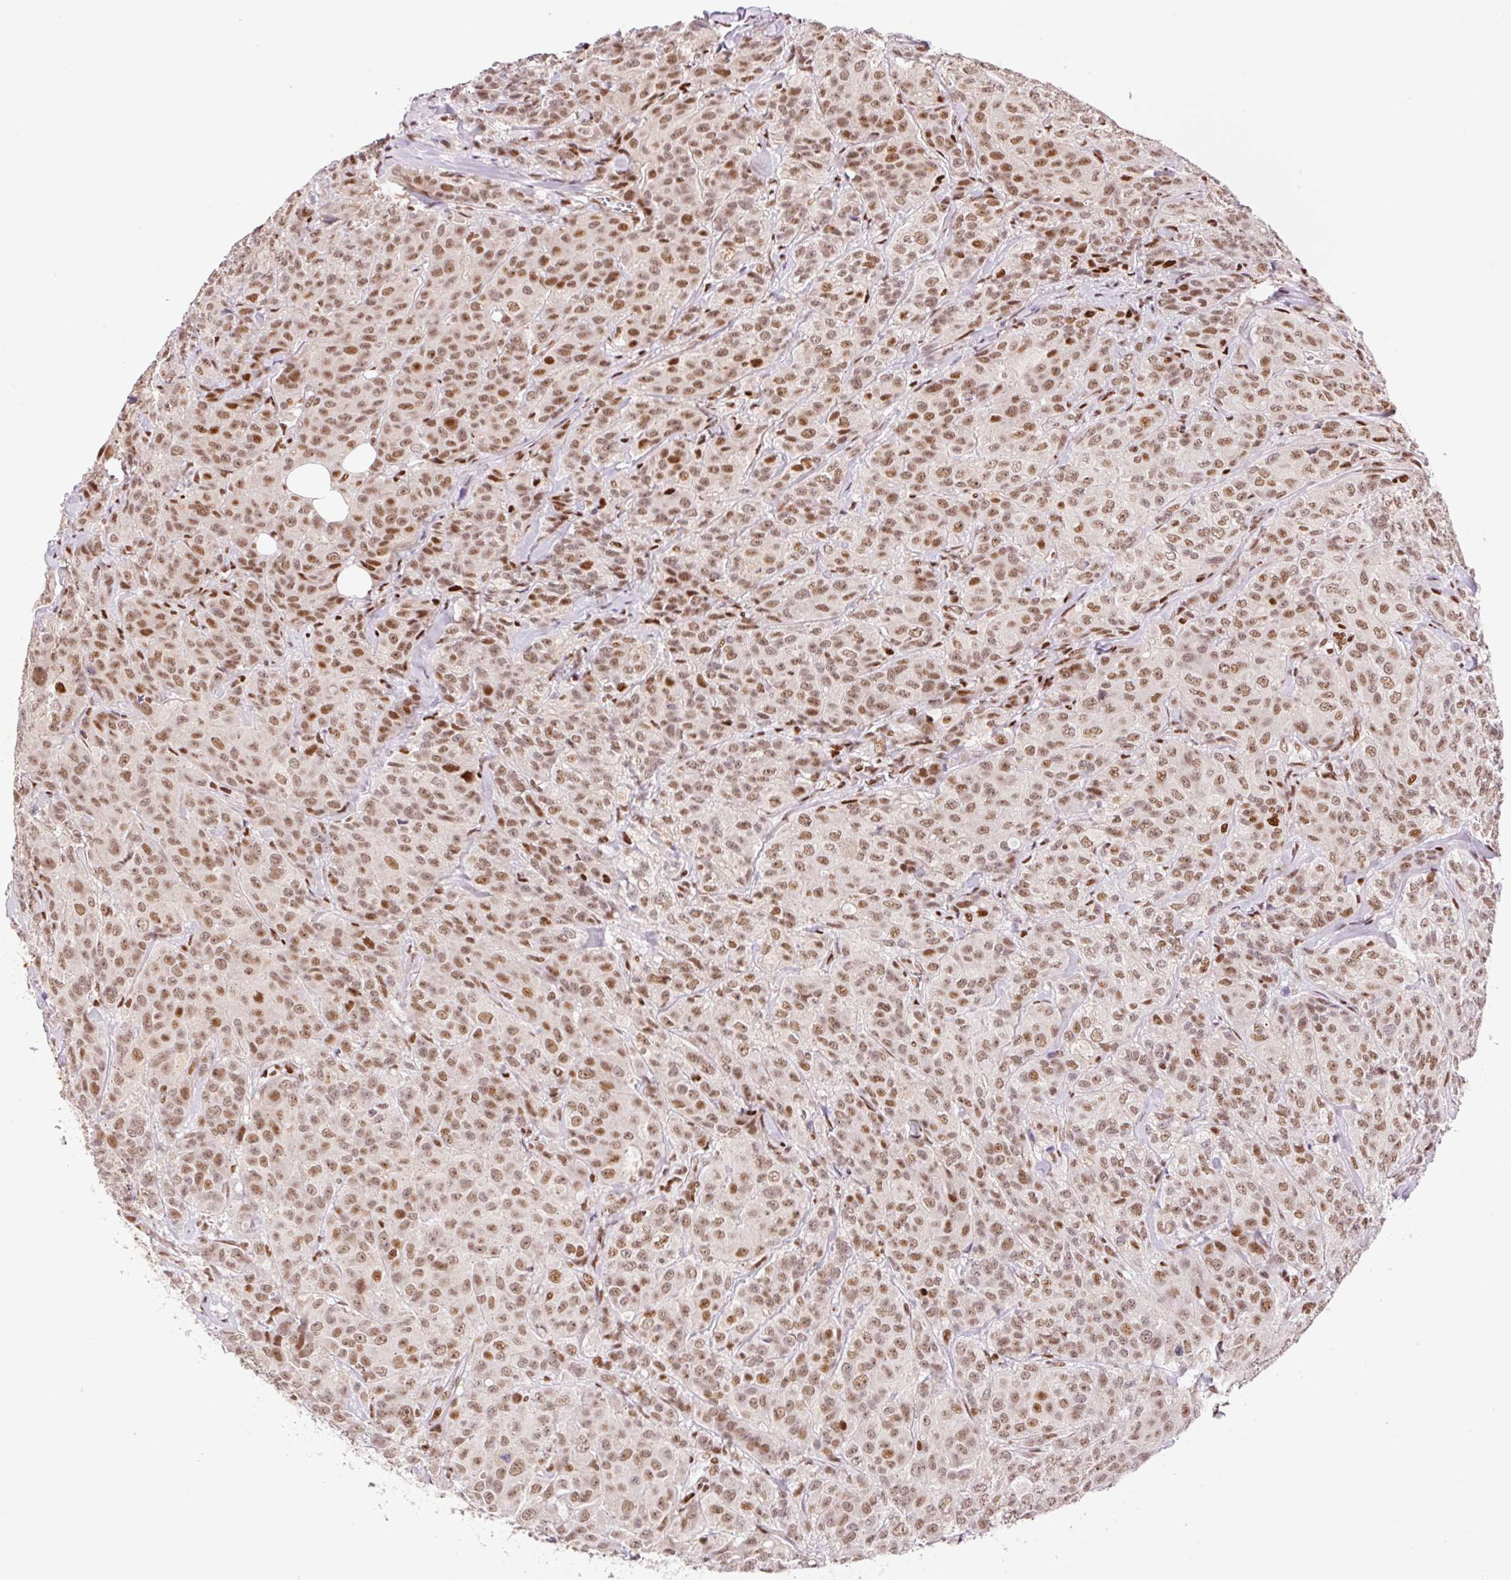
{"staining": {"intensity": "moderate", "quantity": ">75%", "location": "nuclear"}, "tissue": "breast cancer", "cell_type": "Tumor cells", "image_type": "cancer", "snomed": [{"axis": "morphology", "description": "Normal tissue, NOS"}, {"axis": "morphology", "description": "Duct carcinoma"}, {"axis": "topography", "description": "Breast"}], "caption": "Approximately >75% of tumor cells in breast cancer show moderate nuclear protein positivity as visualized by brown immunohistochemical staining.", "gene": "GPR139", "patient": {"sex": "female", "age": 43}}